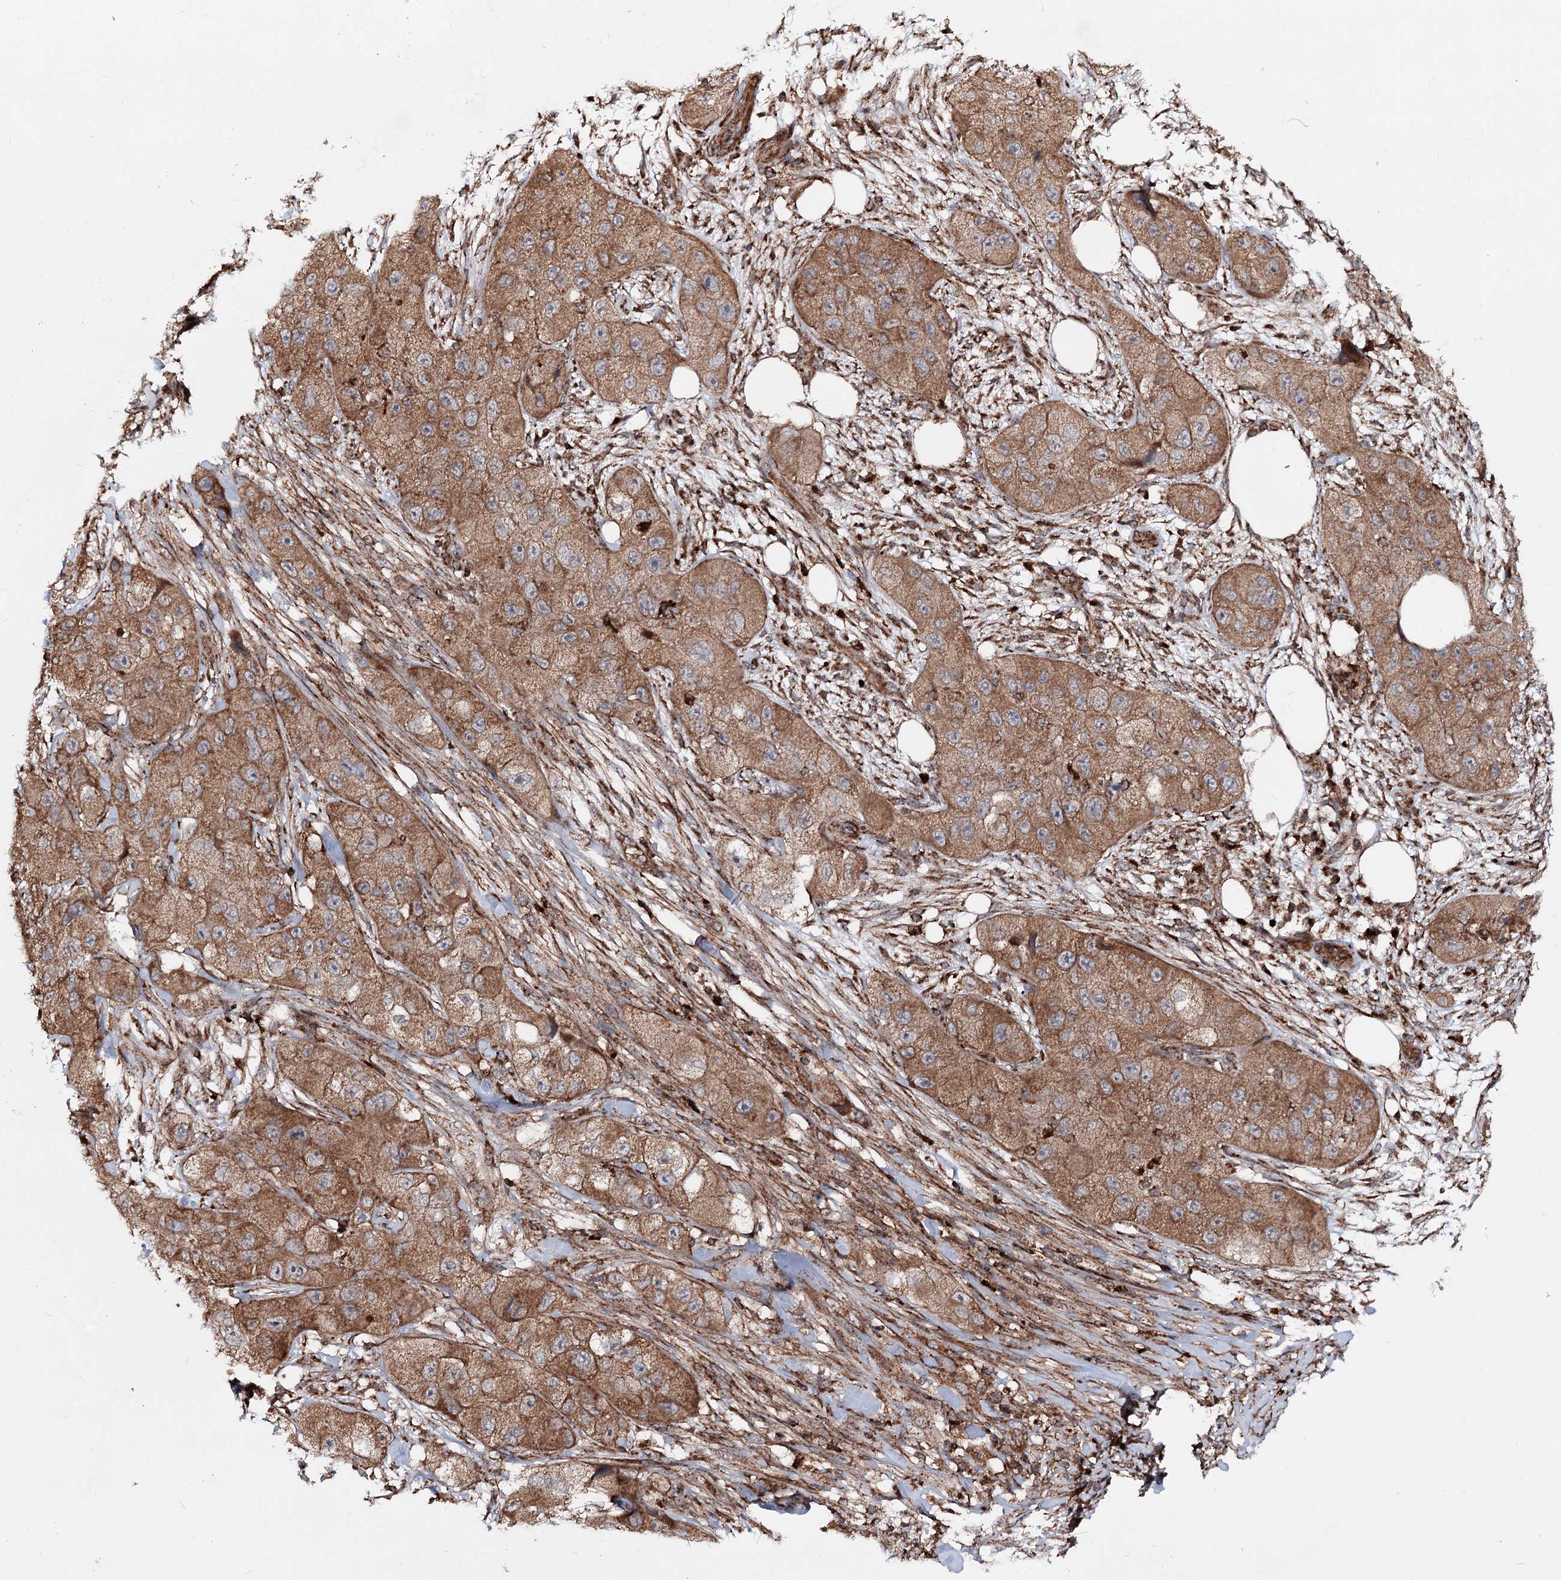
{"staining": {"intensity": "moderate", "quantity": ">75%", "location": "cytoplasmic/membranous"}, "tissue": "skin cancer", "cell_type": "Tumor cells", "image_type": "cancer", "snomed": [{"axis": "morphology", "description": "Squamous cell carcinoma, NOS"}, {"axis": "topography", "description": "Skin"}, {"axis": "topography", "description": "Subcutis"}], "caption": "An image of human skin squamous cell carcinoma stained for a protein shows moderate cytoplasmic/membranous brown staining in tumor cells.", "gene": "FGFR1OP2", "patient": {"sex": "male", "age": 73}}